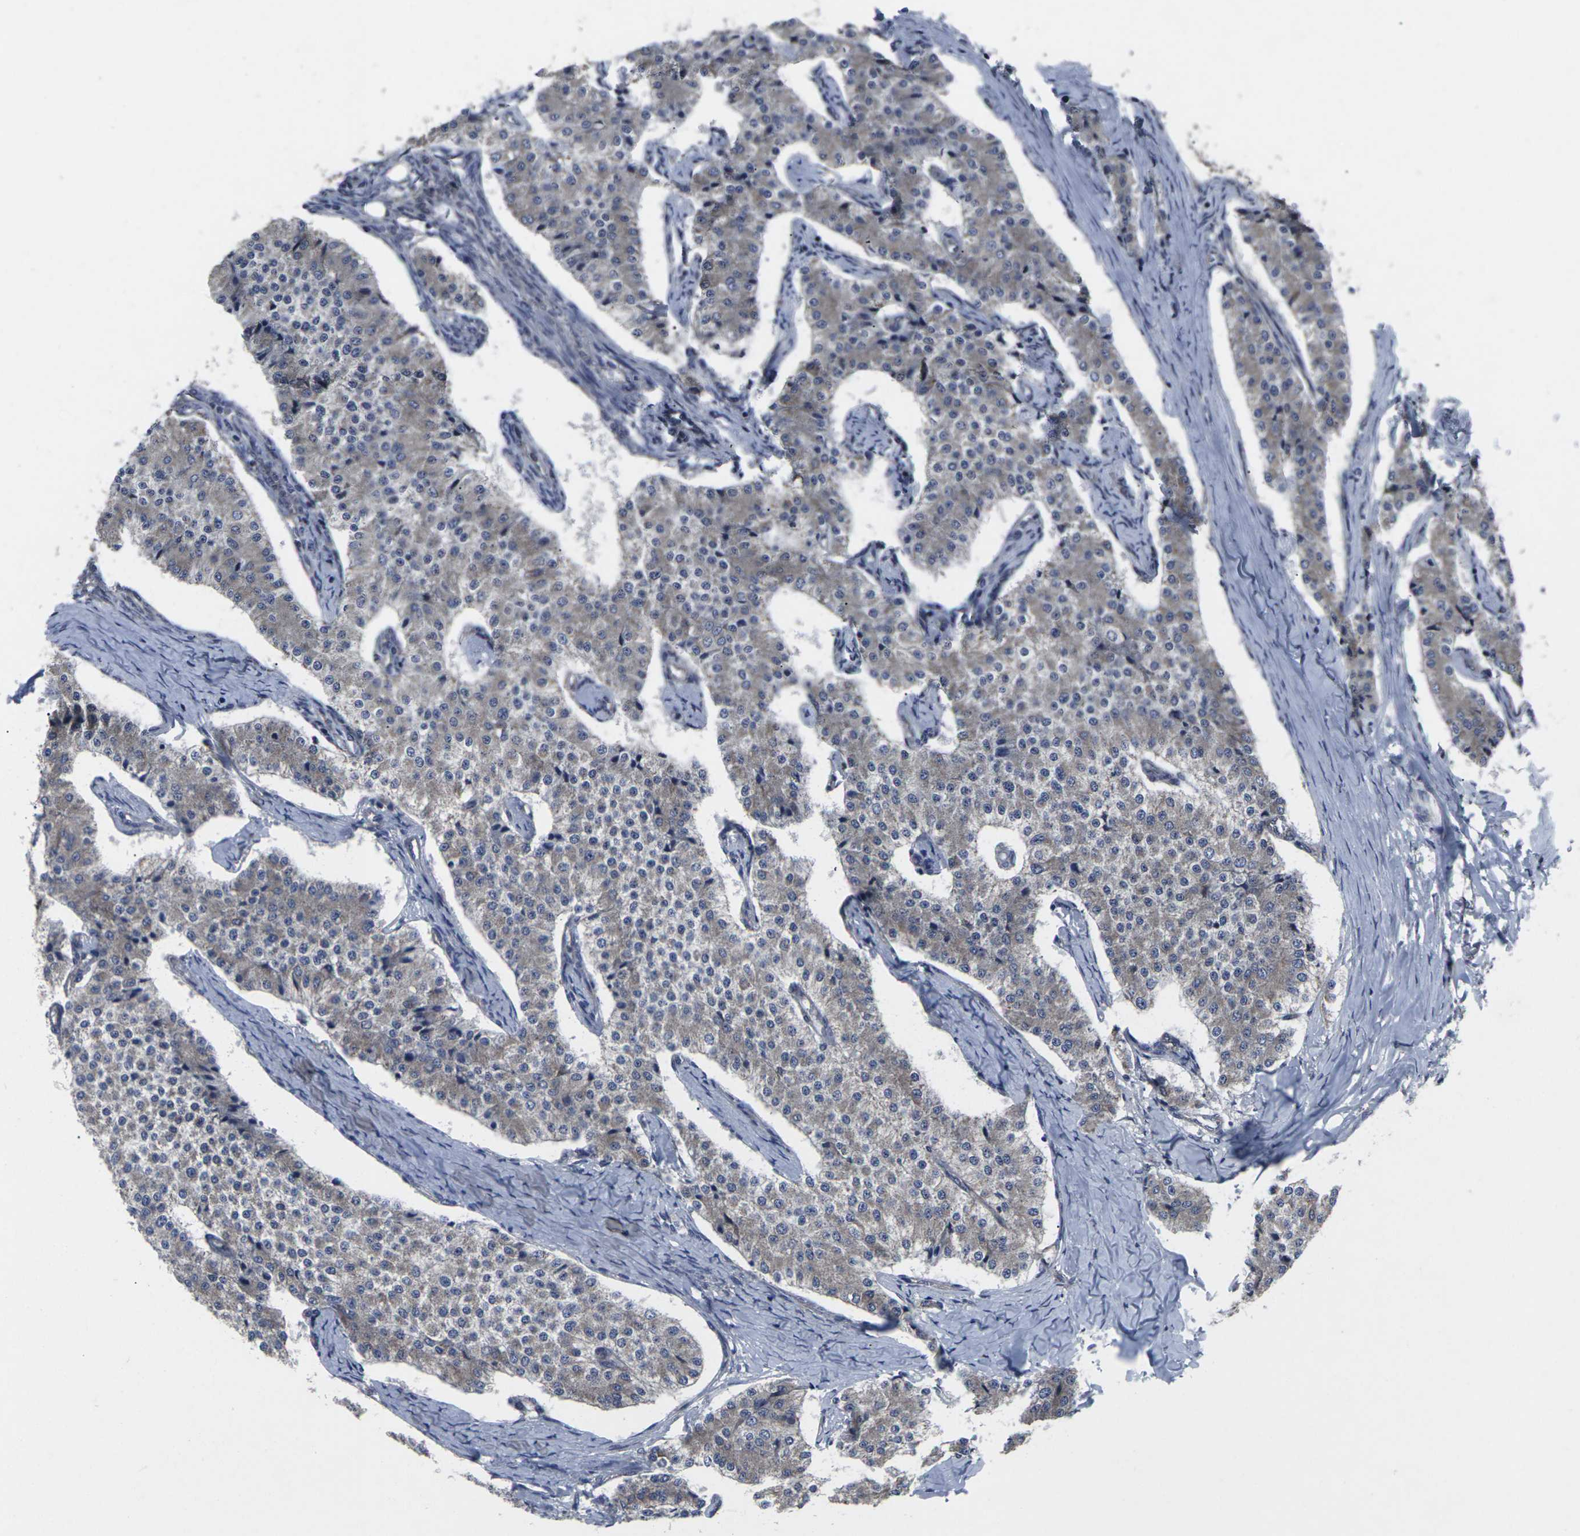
{"staining": {"intensity": "weak", "quantity": ">75%", "location": "cytoplasmic/membranous"}, "tissue": "carcinoid", "cell_type": "Tumor cells", "image_type": "cancer", "snomed": [{"axis": "morphology", "description": "Carcinoid, malignant, NOS"}, {"axis": "topography", "description": "Colon"}], "caption": "A brown stain shows weak cytoplasmic/membranous expression of a protein in human carcinoid tumor cells. The protein of interest is stained brown, and the nuclei are stained in blue (DAB IHC with brightfield microscopy, high magnification).", "gene": "MAPKAPK2", "patient": {"sex": "female", "age": 52}}